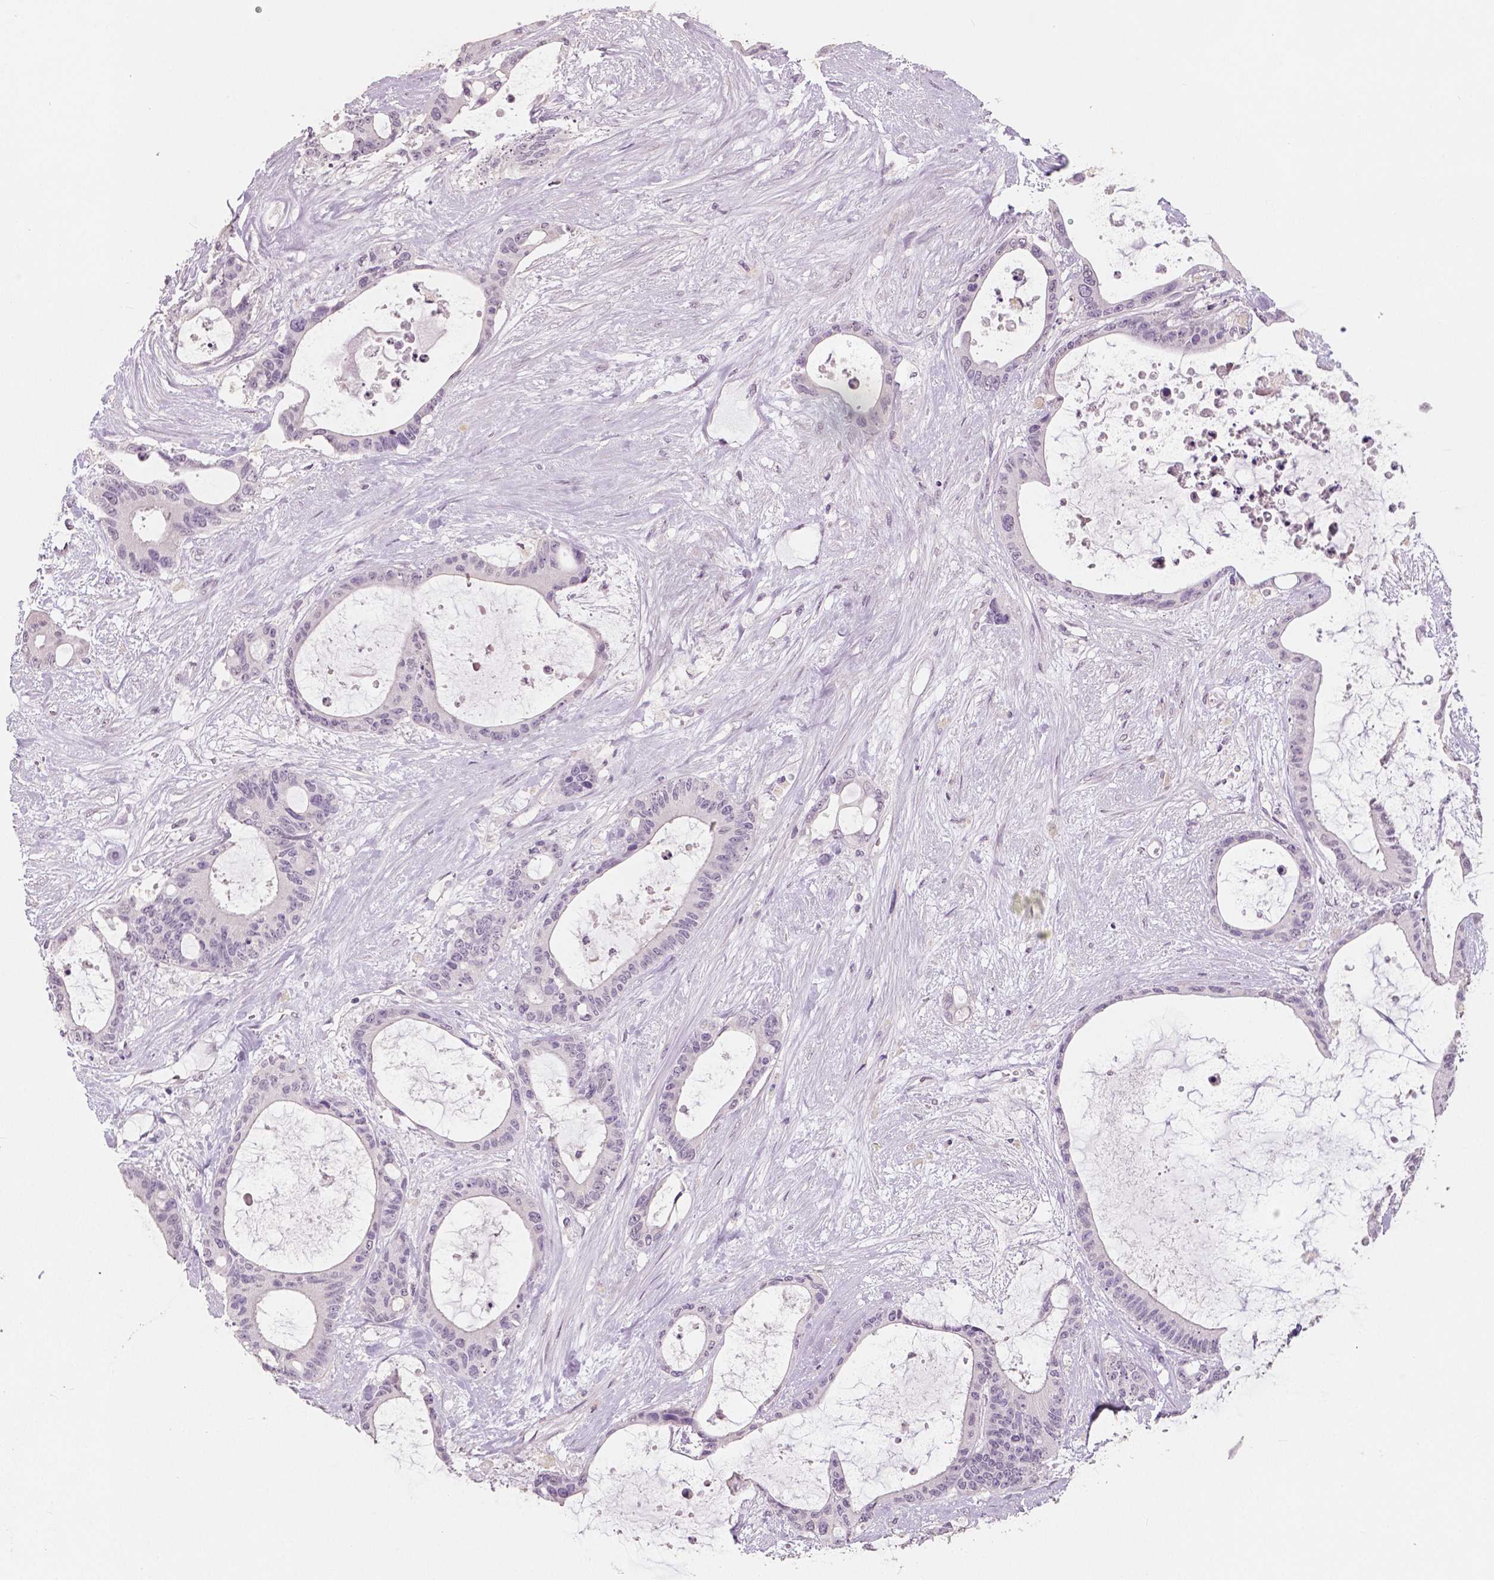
{"staining": {"intensity": "negative", "quantity": "none", "location": "none"}, "tissue": "liver cancer", "cell_type": "Tumor cells", "image_type": "cancer", "snomed": [{"axis": "morphology", "description": "Normal tissue, NOS"}, {"axis": "morphology", "description": "Cholangiocarcinoma"}, {"axis": "topography", "description": "Liver"}, {"axis": "topography", "description": "Peripheral nerve tissue"}], "caption": "Micrograph shows no protein positivity in tumor cells of liver cancer tissue.", "gene": "NECAB1", "patient": {"sex": "female", "age": 73}}